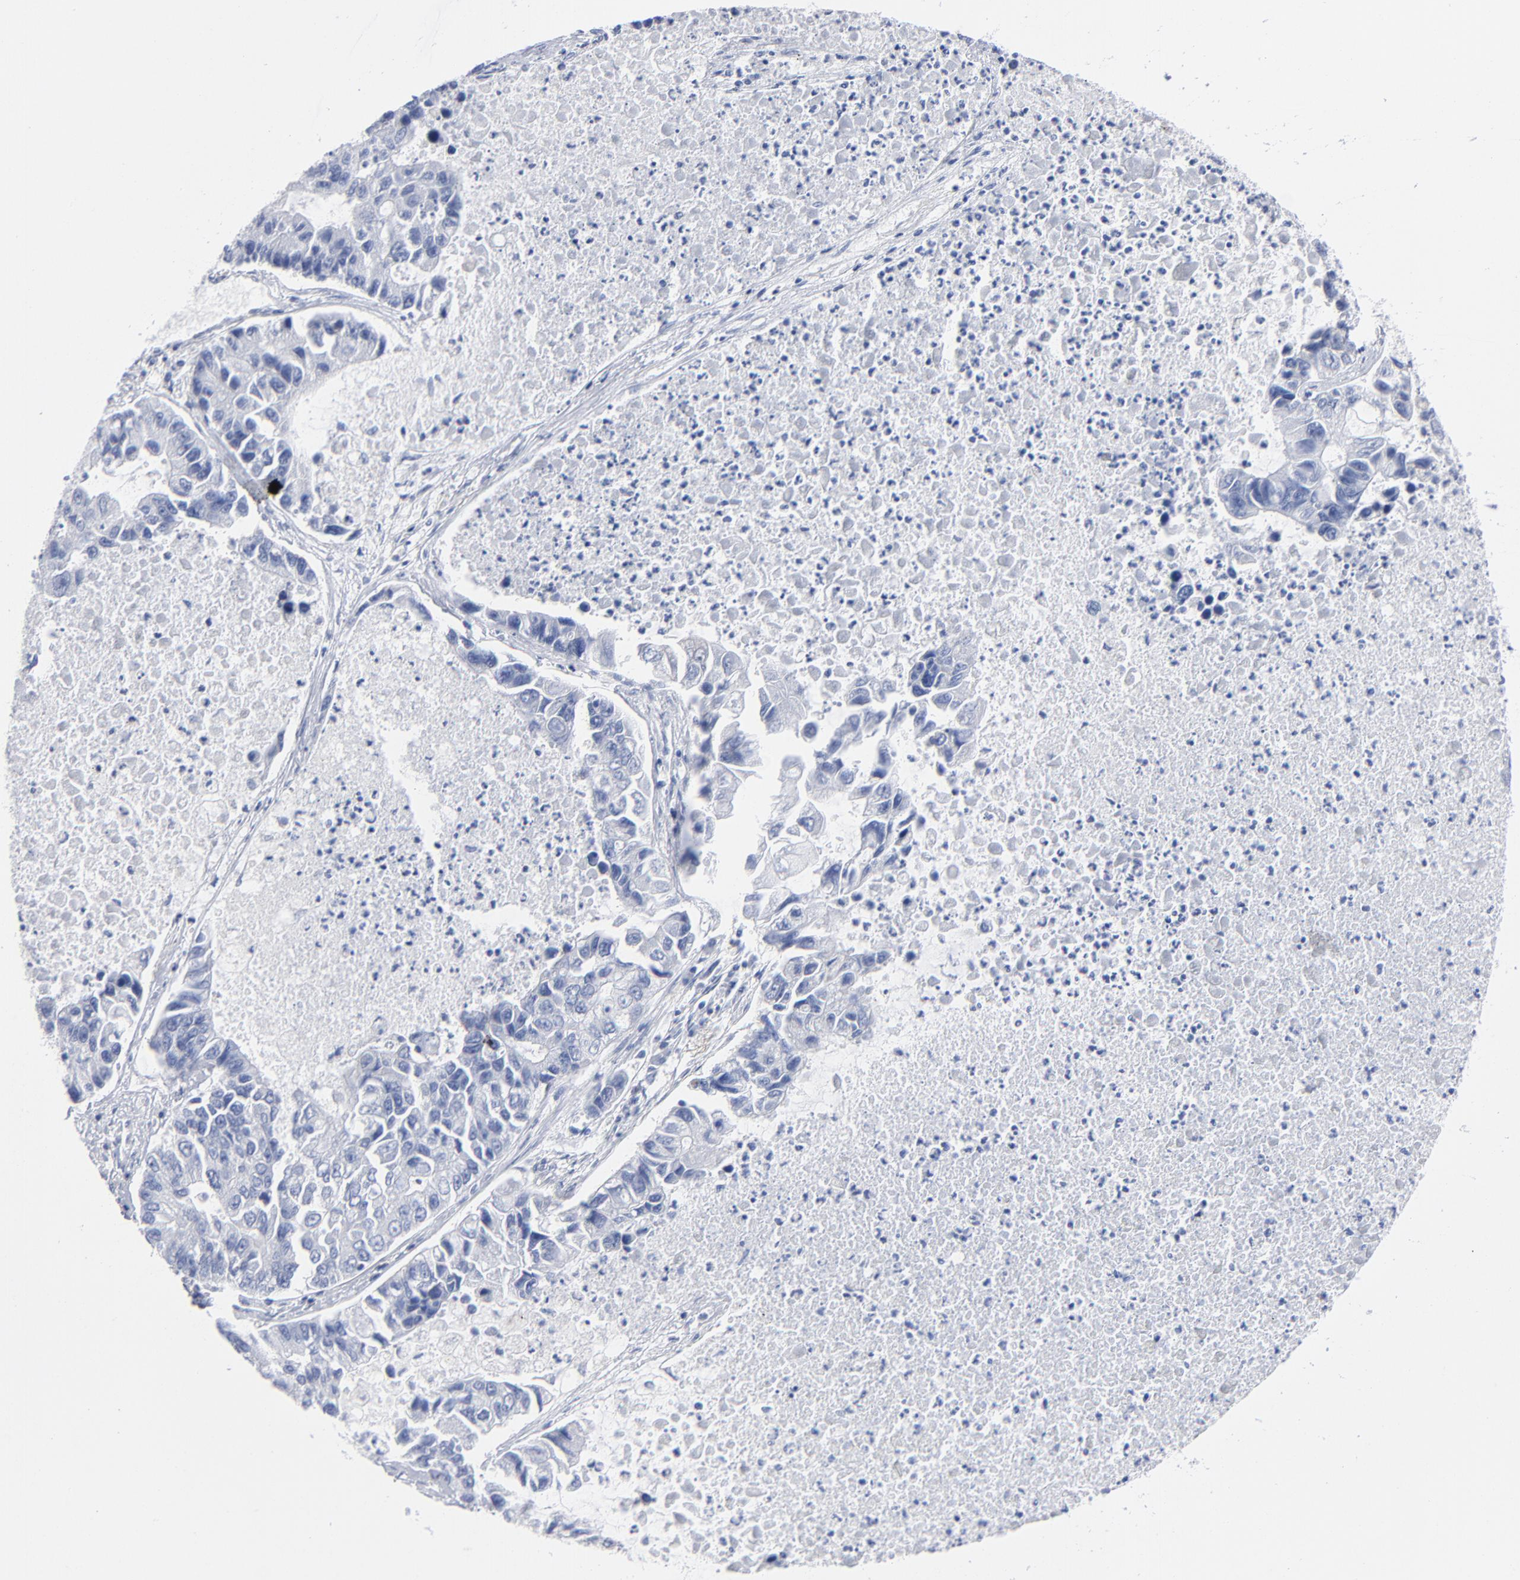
{"staining": {"intensity": "negative", "quantity": "none", "location": "none"}, "tissue": "lung cancer", "cell_type": "Tumor cells", "image_type": "cancer", "snomed": [{"axis": "morphology", "description": "Adenocarcinoma, NOS"}, {"axis": "topography", "description": "Lung"}], "caption": "Lung adenocarcinoma was stained to show a protein in brown. There is no significant staining in tumor cells.", "gene": "CHCHD10", "patient": {"sex": "female", "age": 51}}